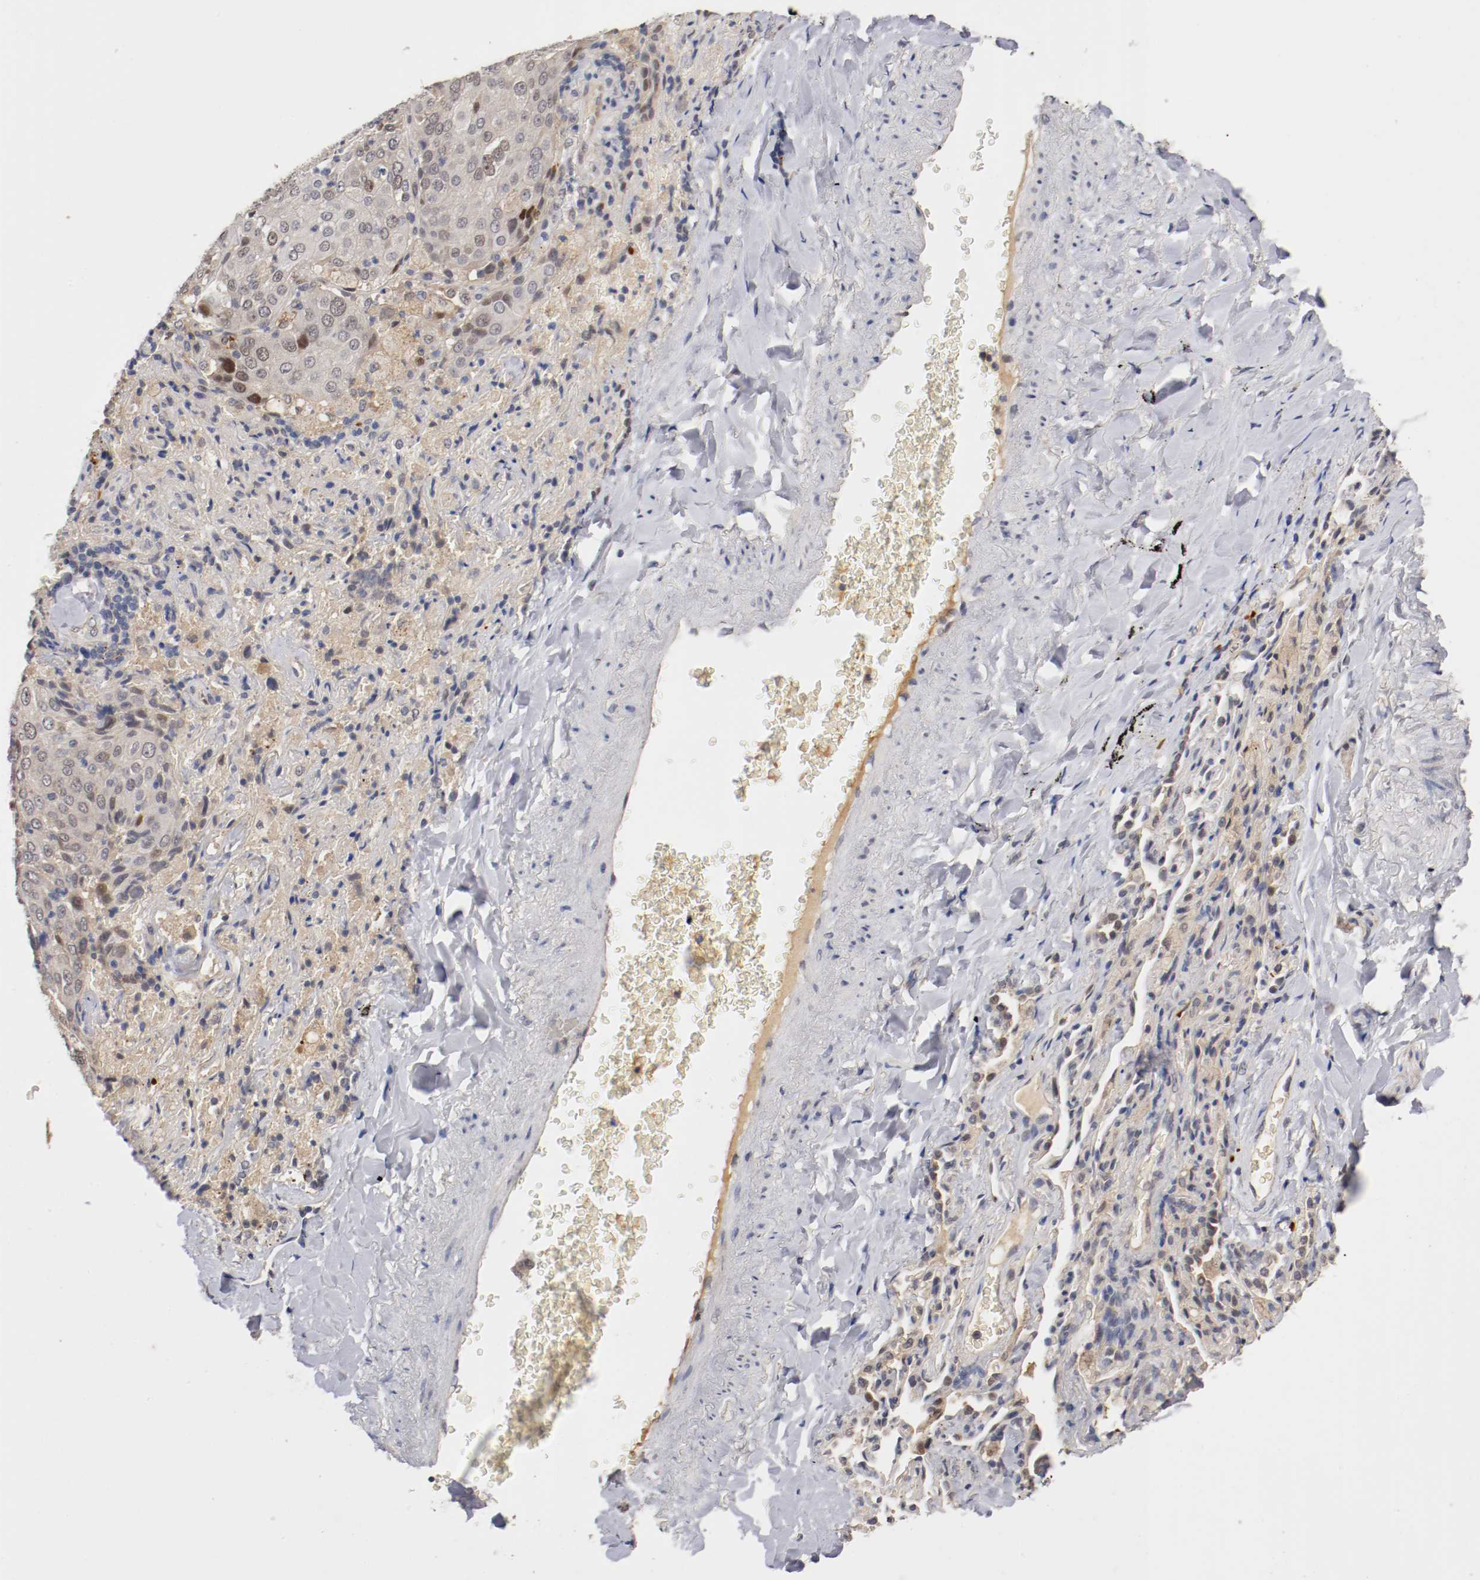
{"staining": {"intensity": "weak", "quantity": "25%-75%", "location": "cytoplasmic/membranous,nuclear"}, "tissue": "lung cancer", "cell_type": "Tumor cells", "image_type": "cancer", "snomed": [{"axis": "morphology", "description": "Squamous cell carcinoma, NOS"}, {"axis": "topography", "description": "Lung"}], "caption": "Lung cancer was stained to show a protein in brown. There is low levels of weak cytoplasmic/membranous and nuclear expression in about 25%-75% of tumor cells. (Stains: DAB in brown, nuclei in blue, Microscopy: brightfield microscopy at high magnification).", "gene": "DNMT3B", "patient": {"sex": "male", "age": 54}}